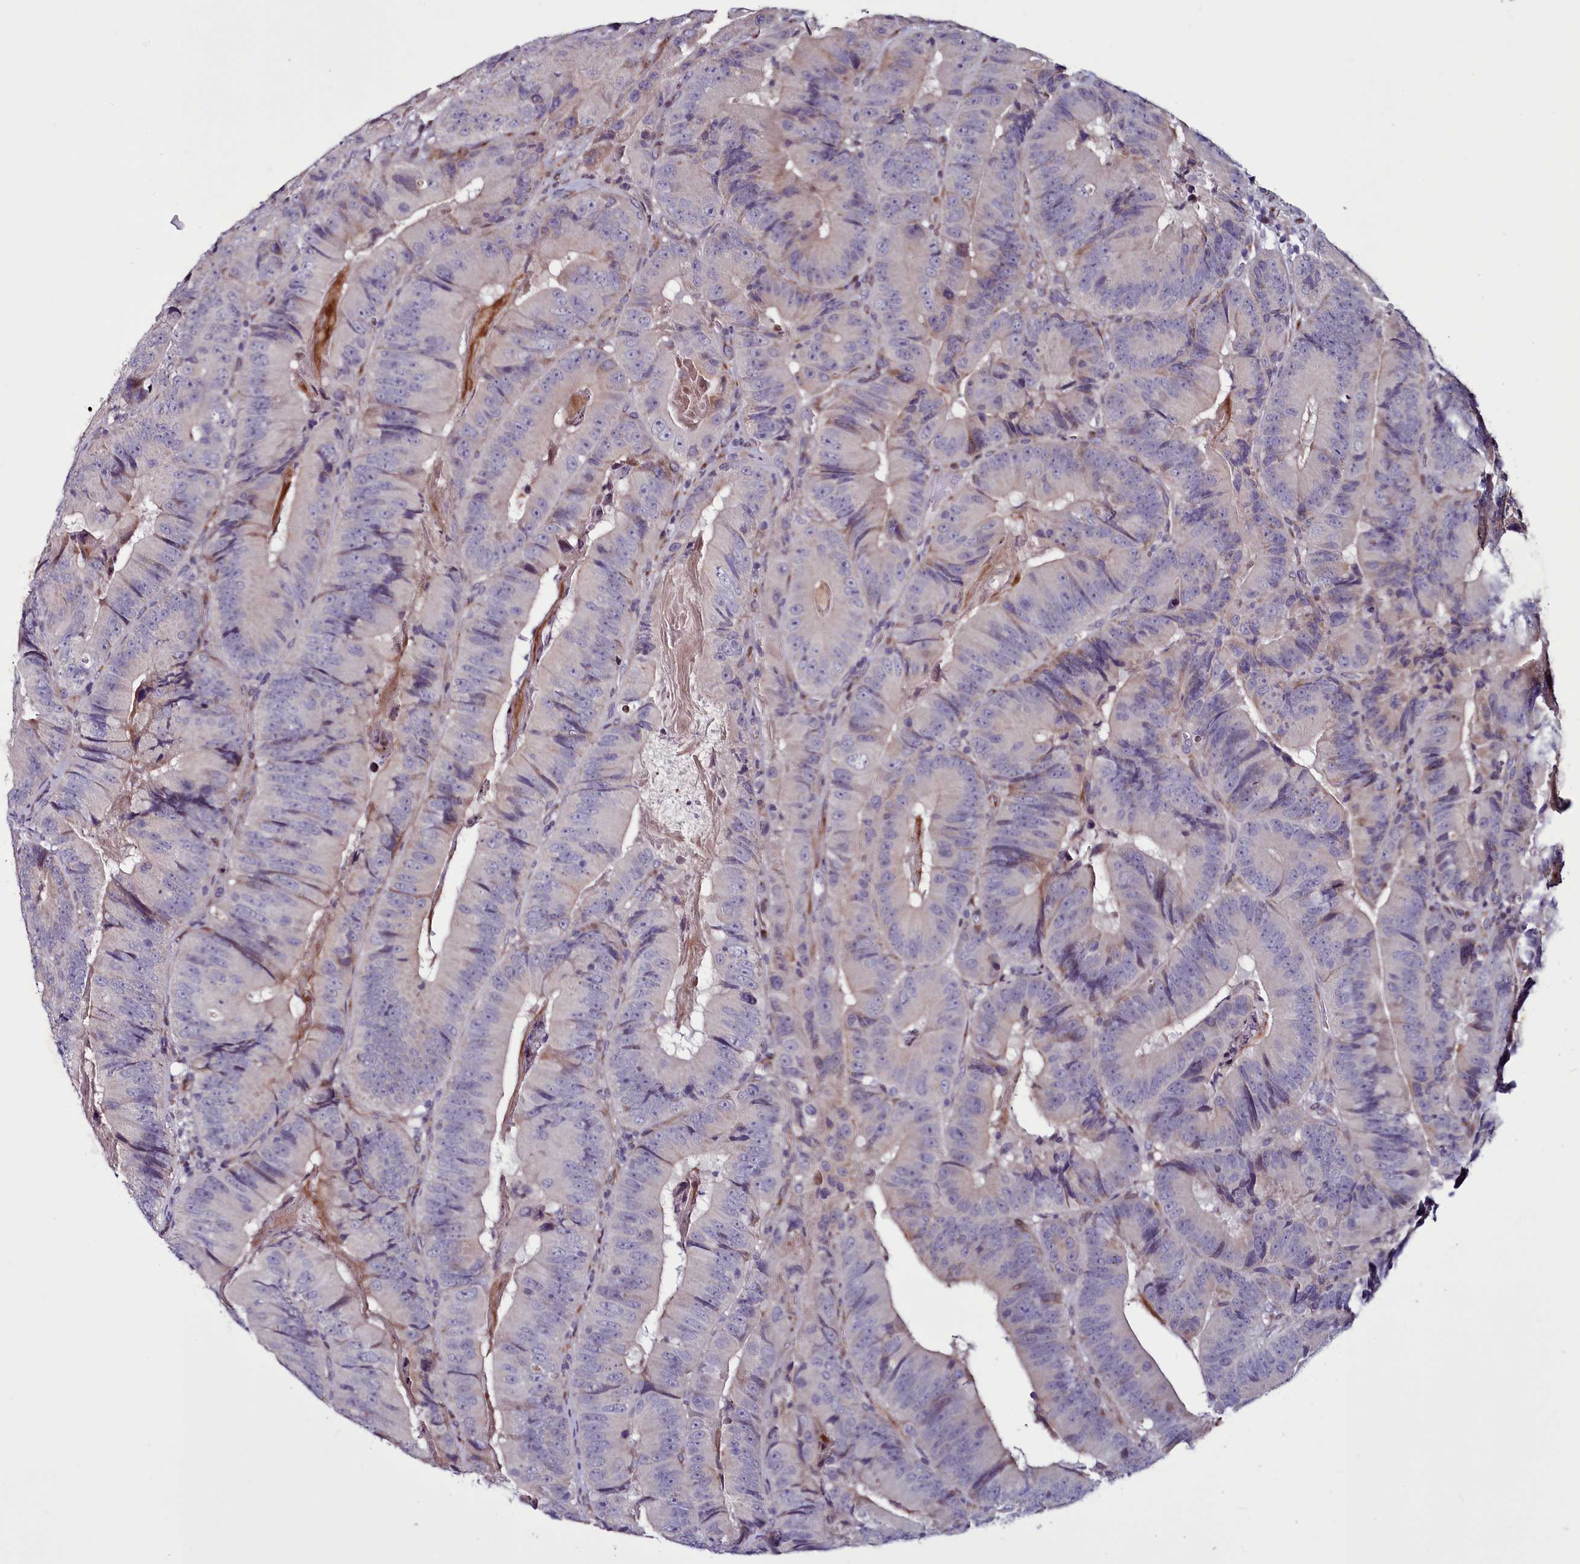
{"staining": {"intensity": "moderate", "quantity": "<25%", "location": "cytoplasmic/membranous"}, "tissue": "colorectal cancer", "cell_type": "Tumor cells", "image_type": "cancer", "snomed": [{"axis": "morphology", "description": "Adenocarcinoma, NOS"}, {"axis": "topography", "description": "Colon"}], "caption": "Protein expression by IHC reveals moderate cytoplasmic/membranous staining in about <25% of tumor cells in adenocarcinoma (colorectal). (DAB (3,3'-diaminobenzidine) IHC, brown staining for protein, blue staining for nuclei).", "gene": "WBP11", "patient": {"sex": "female", "age": 86}}